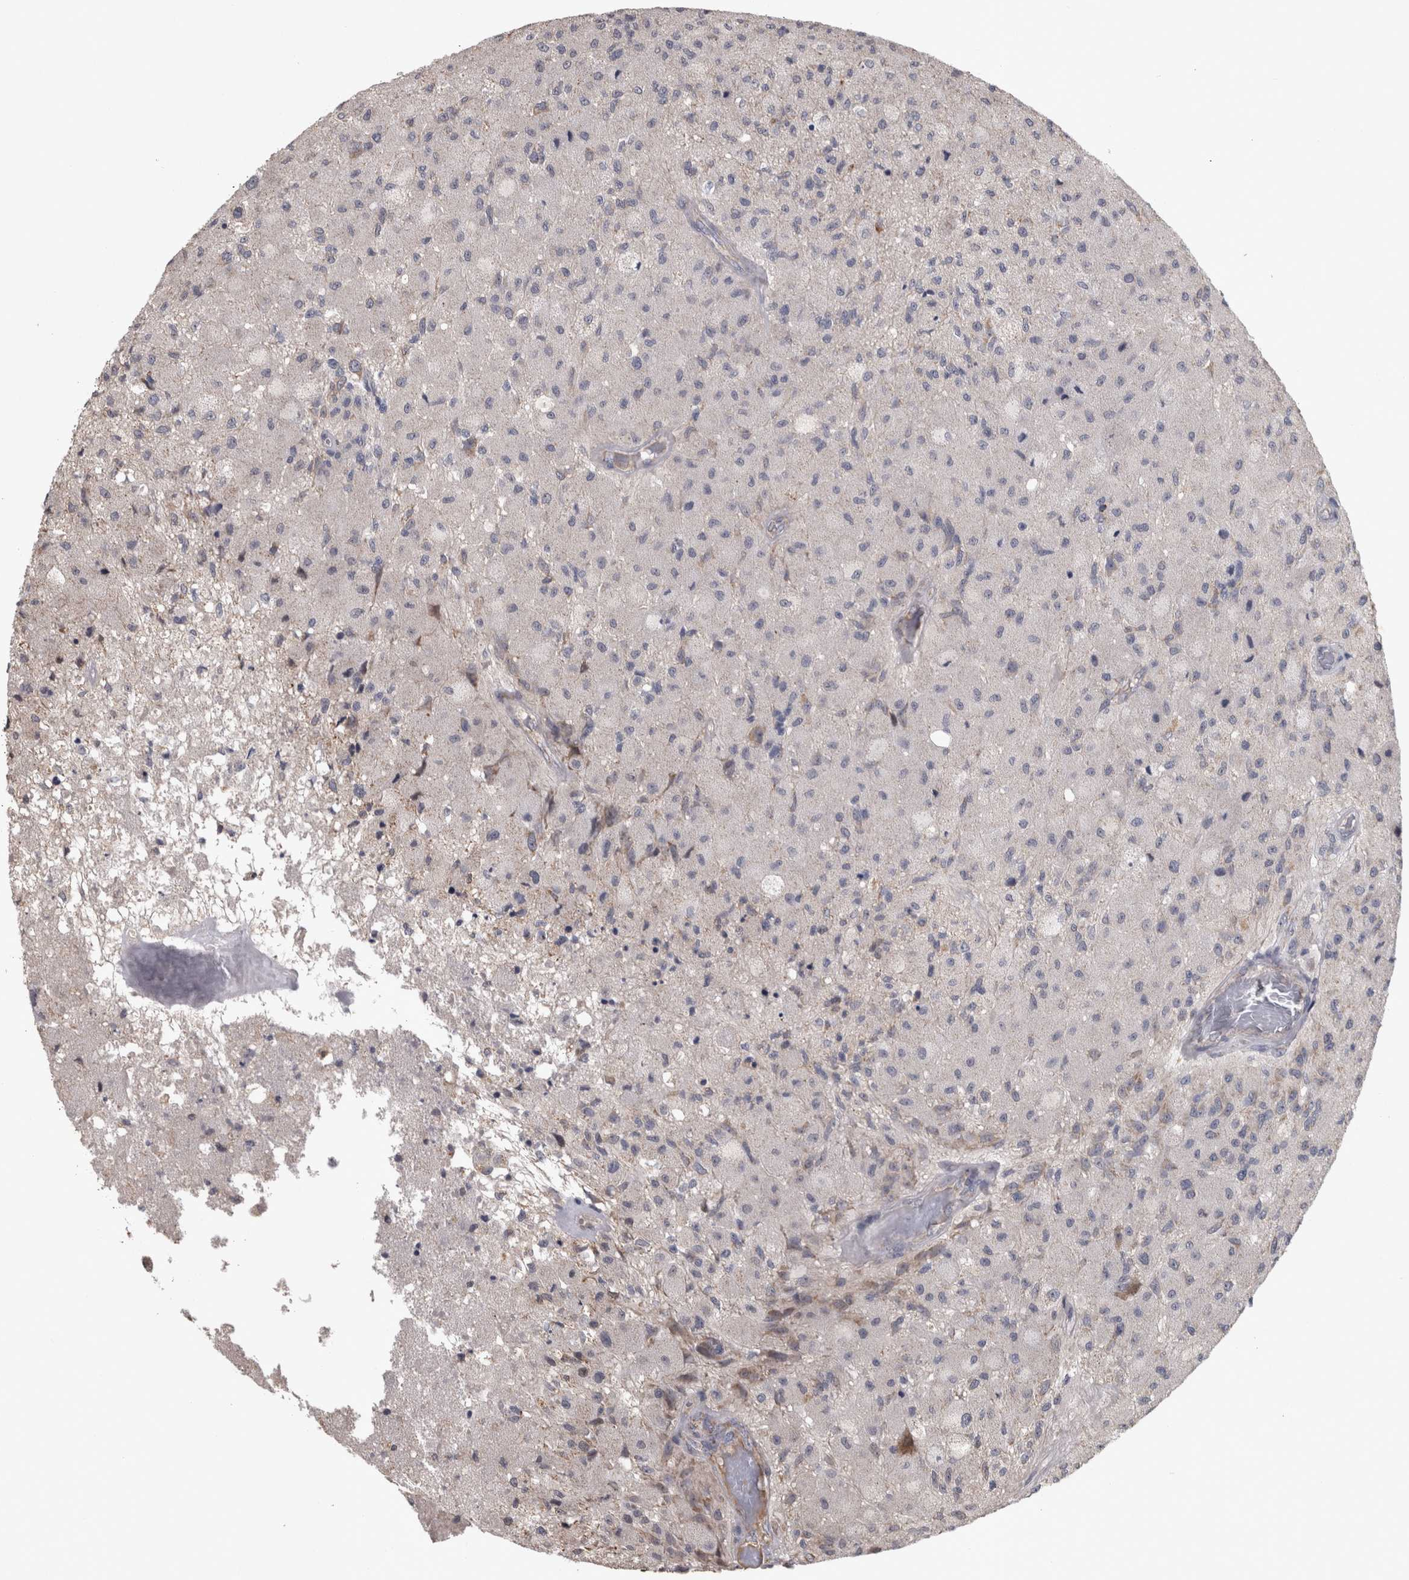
{"staining": {"intensity": "negative", "quantity": "none", "location": "none"}, "tissue": "glioma", "cell_type": "Tumor cells", "image_type": "cancer", "snomed": [{"axis": "morphology", "description": "Normal tissue, NOS"}, {"axis": "morphology", "description": "Glioma, malignant, High grade"}, {"axis": "topography", "description": "Cerebral cortex"}], "caption": "This is an immunohistochemistry (IHC) image of glioma. There is no staining in tumor cells.", "gene": "DBT", "patient": {"sex": "male", "age": 77}}